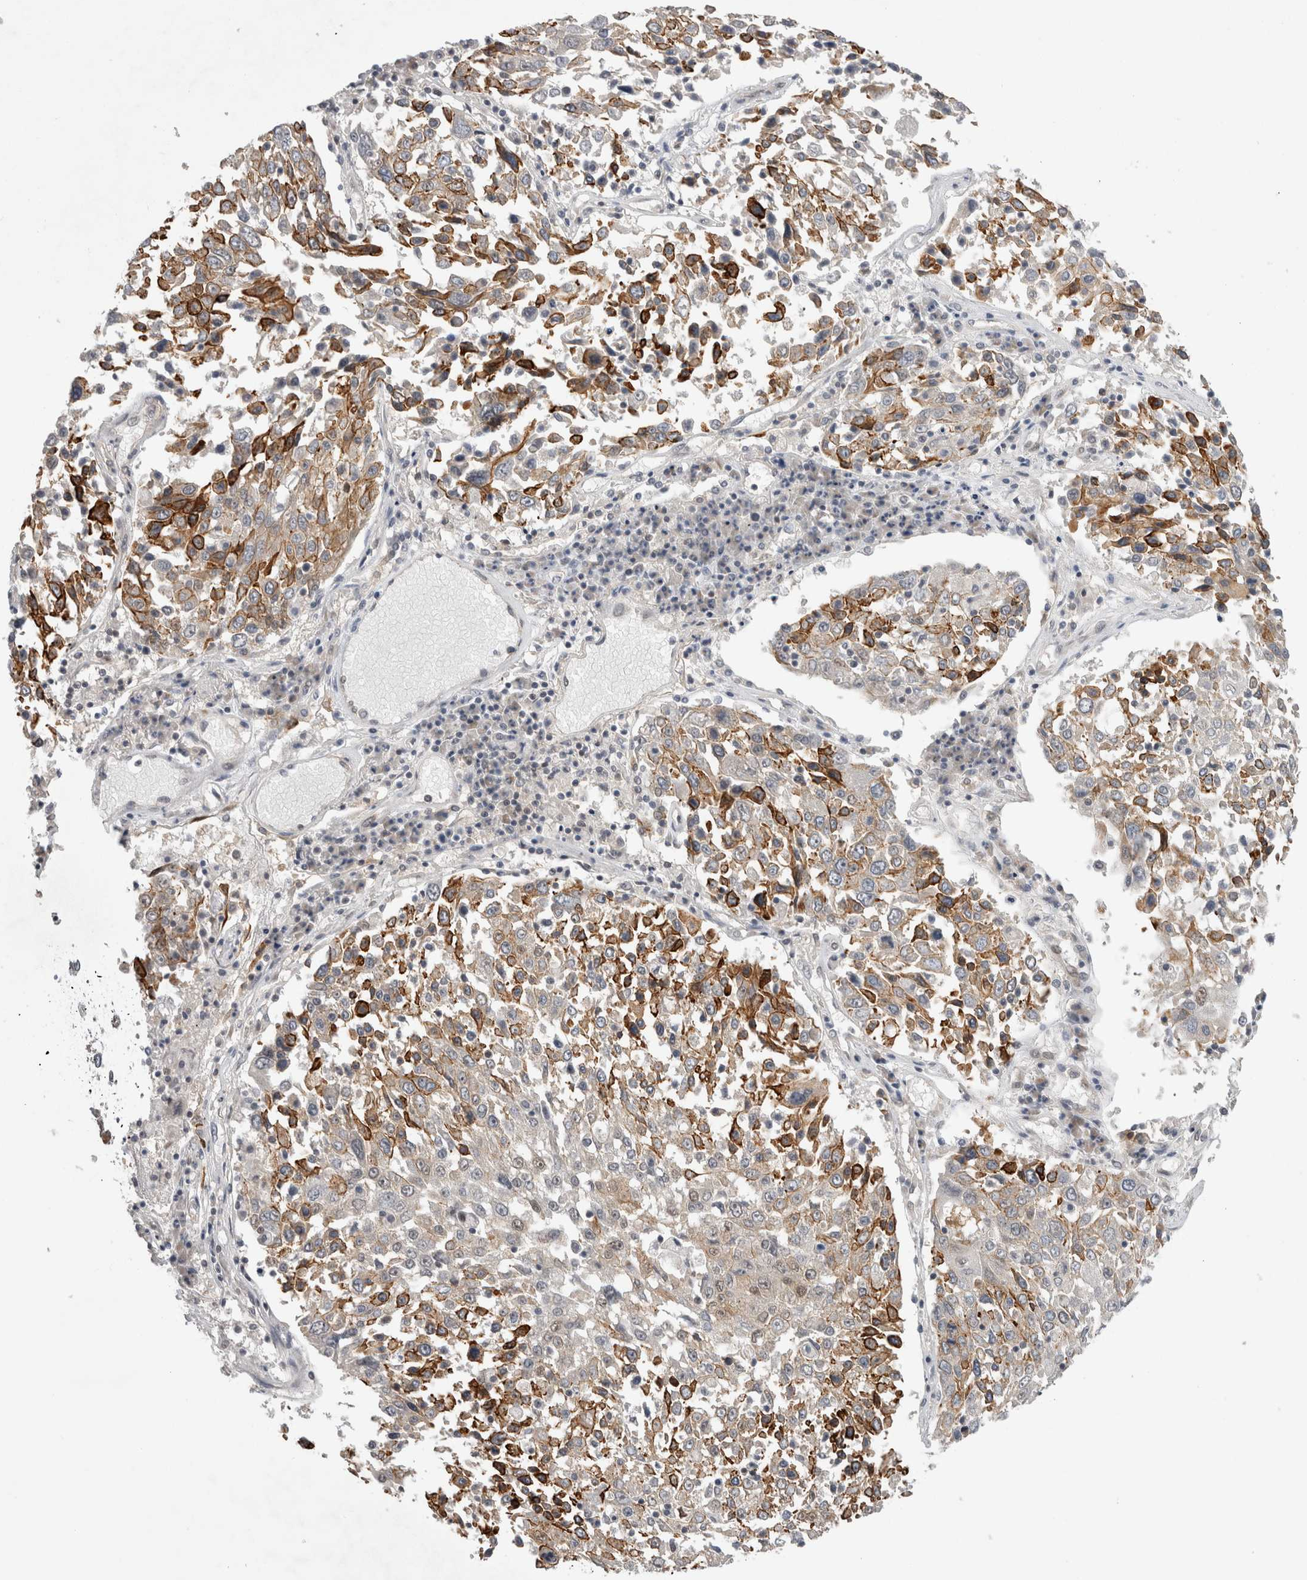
{"staining": {"intensity": "moderate", "quantity": "25%-75%", "location": "cytoplasmic/membranous"}, "tissue": "lung cancer", "cell_type": "Tumor cells", "image_type": "cancer", "snomed": [{"axis": "morphology", "description": "Squamous cell carcinoma, NOS"}, {"axis": "topography", "description": "Lung"}], "caption": "DAB (3,3'-diaminobenzidine) immunohistochemical staining of human squamous cell carcinoma (lung) exhibits moderate cytoplasmic/membranous protein positivity in approximately 25%-75% of tumor cells. The staining is performed using DAB (3,3'-diaminobenzidine) brown chromogen to label protein expression. The nuclei are counter-stained blue using hematoxylin.", "gene": "ZNF341", "patient": {"sex": "male", "age": 65}}